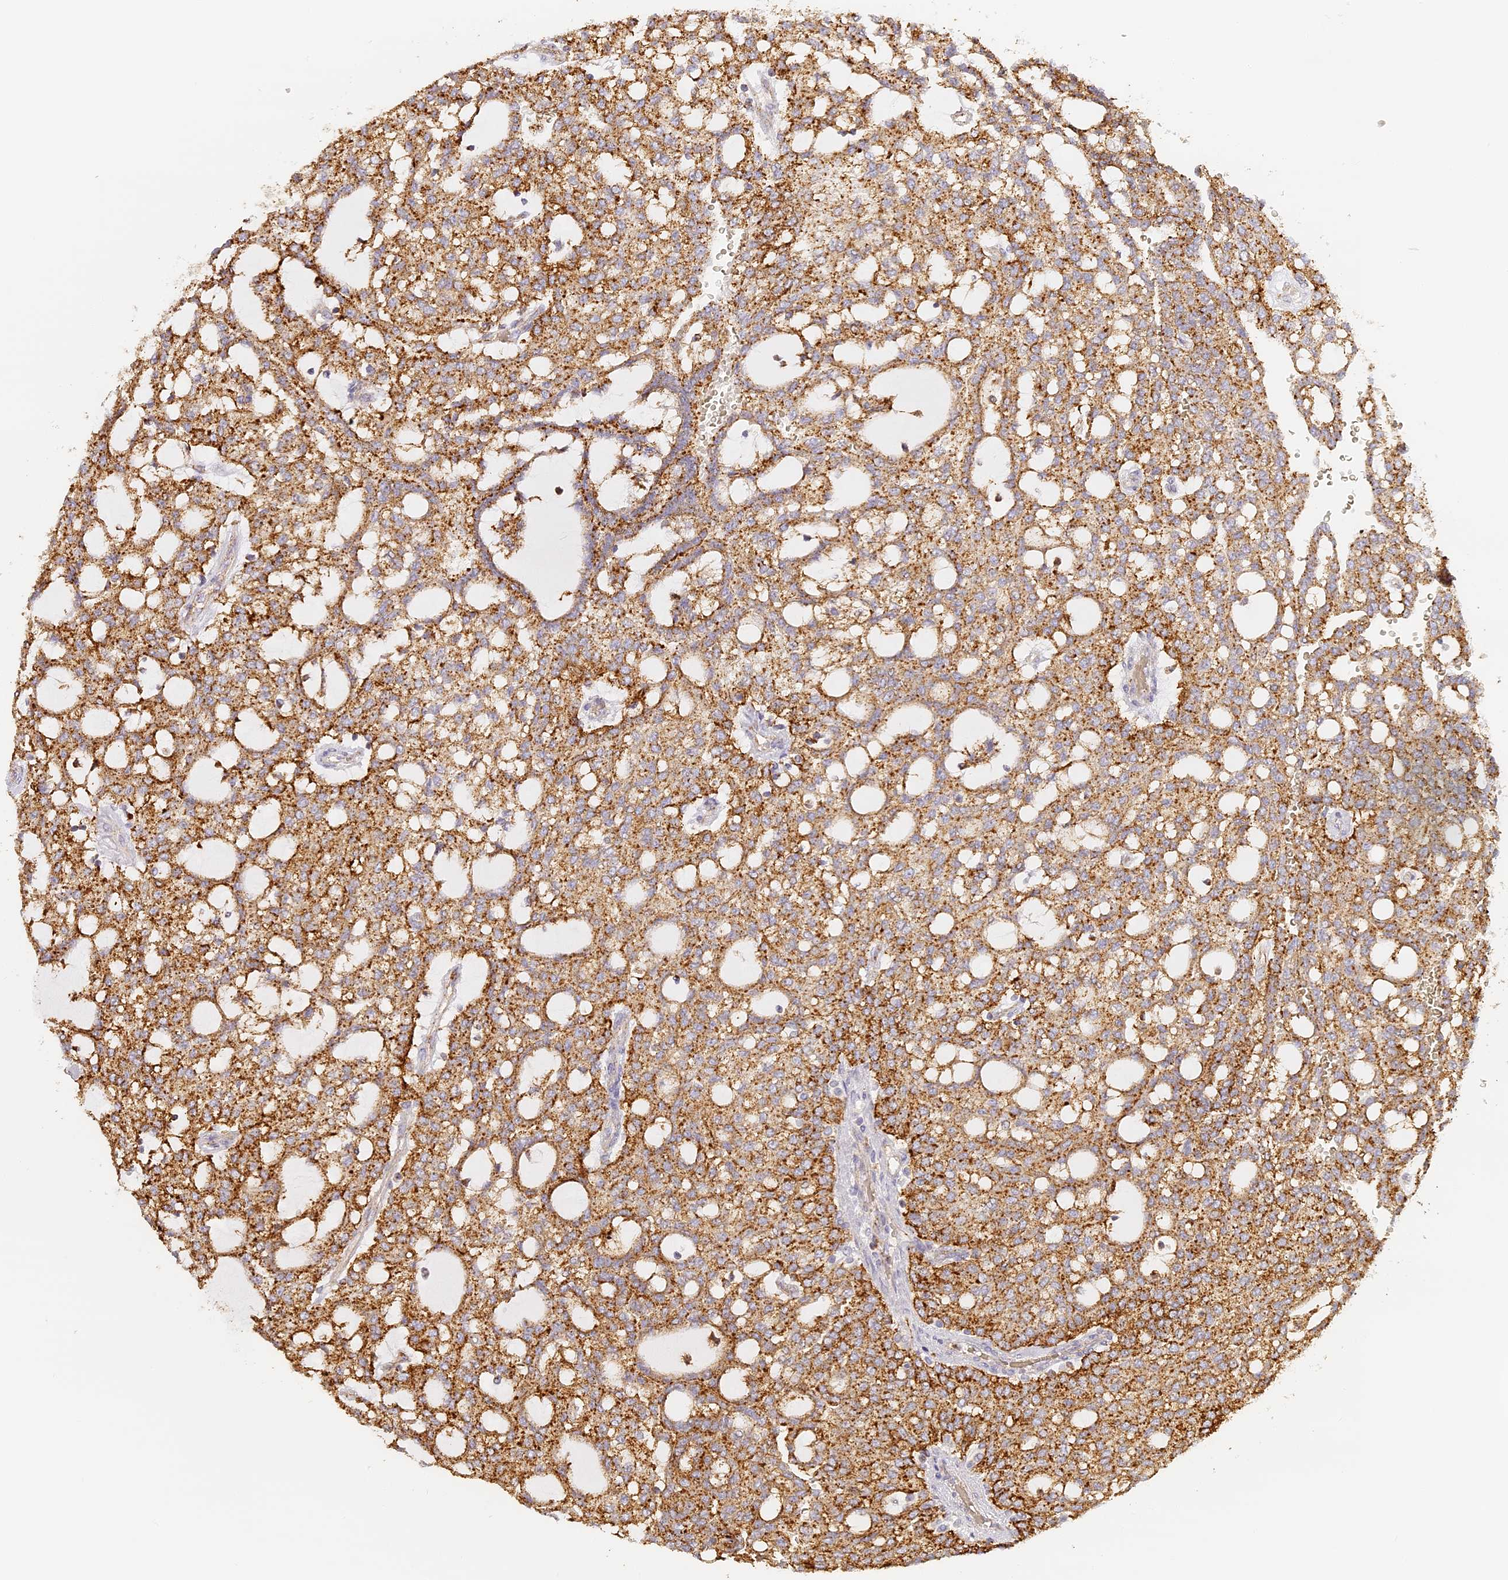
{"staining": {"intensity": "moderate", "quantity": ">75%", "location": "cytoplasmic/membranous"}, "tissue": "renal cancer", "cell_type": "Tumor cells", "image_type": "cancer", "snomed": [{"axis": "morphology", "description": "Adenocarcinoma, NOS"}, {"axis": "topography", "description": "Kidney"}], "caption": "High-magnification brightfield microscopy of renal cancer stained with DAB (brown) and counterstained with hematoxylin (blue). tumor cells exhibit moderate cytoplasmic/membranous expression is identified in approximately>75% of cells.", "gene": "LAMP2", "patient": {"sex": "male", "age": 63}}